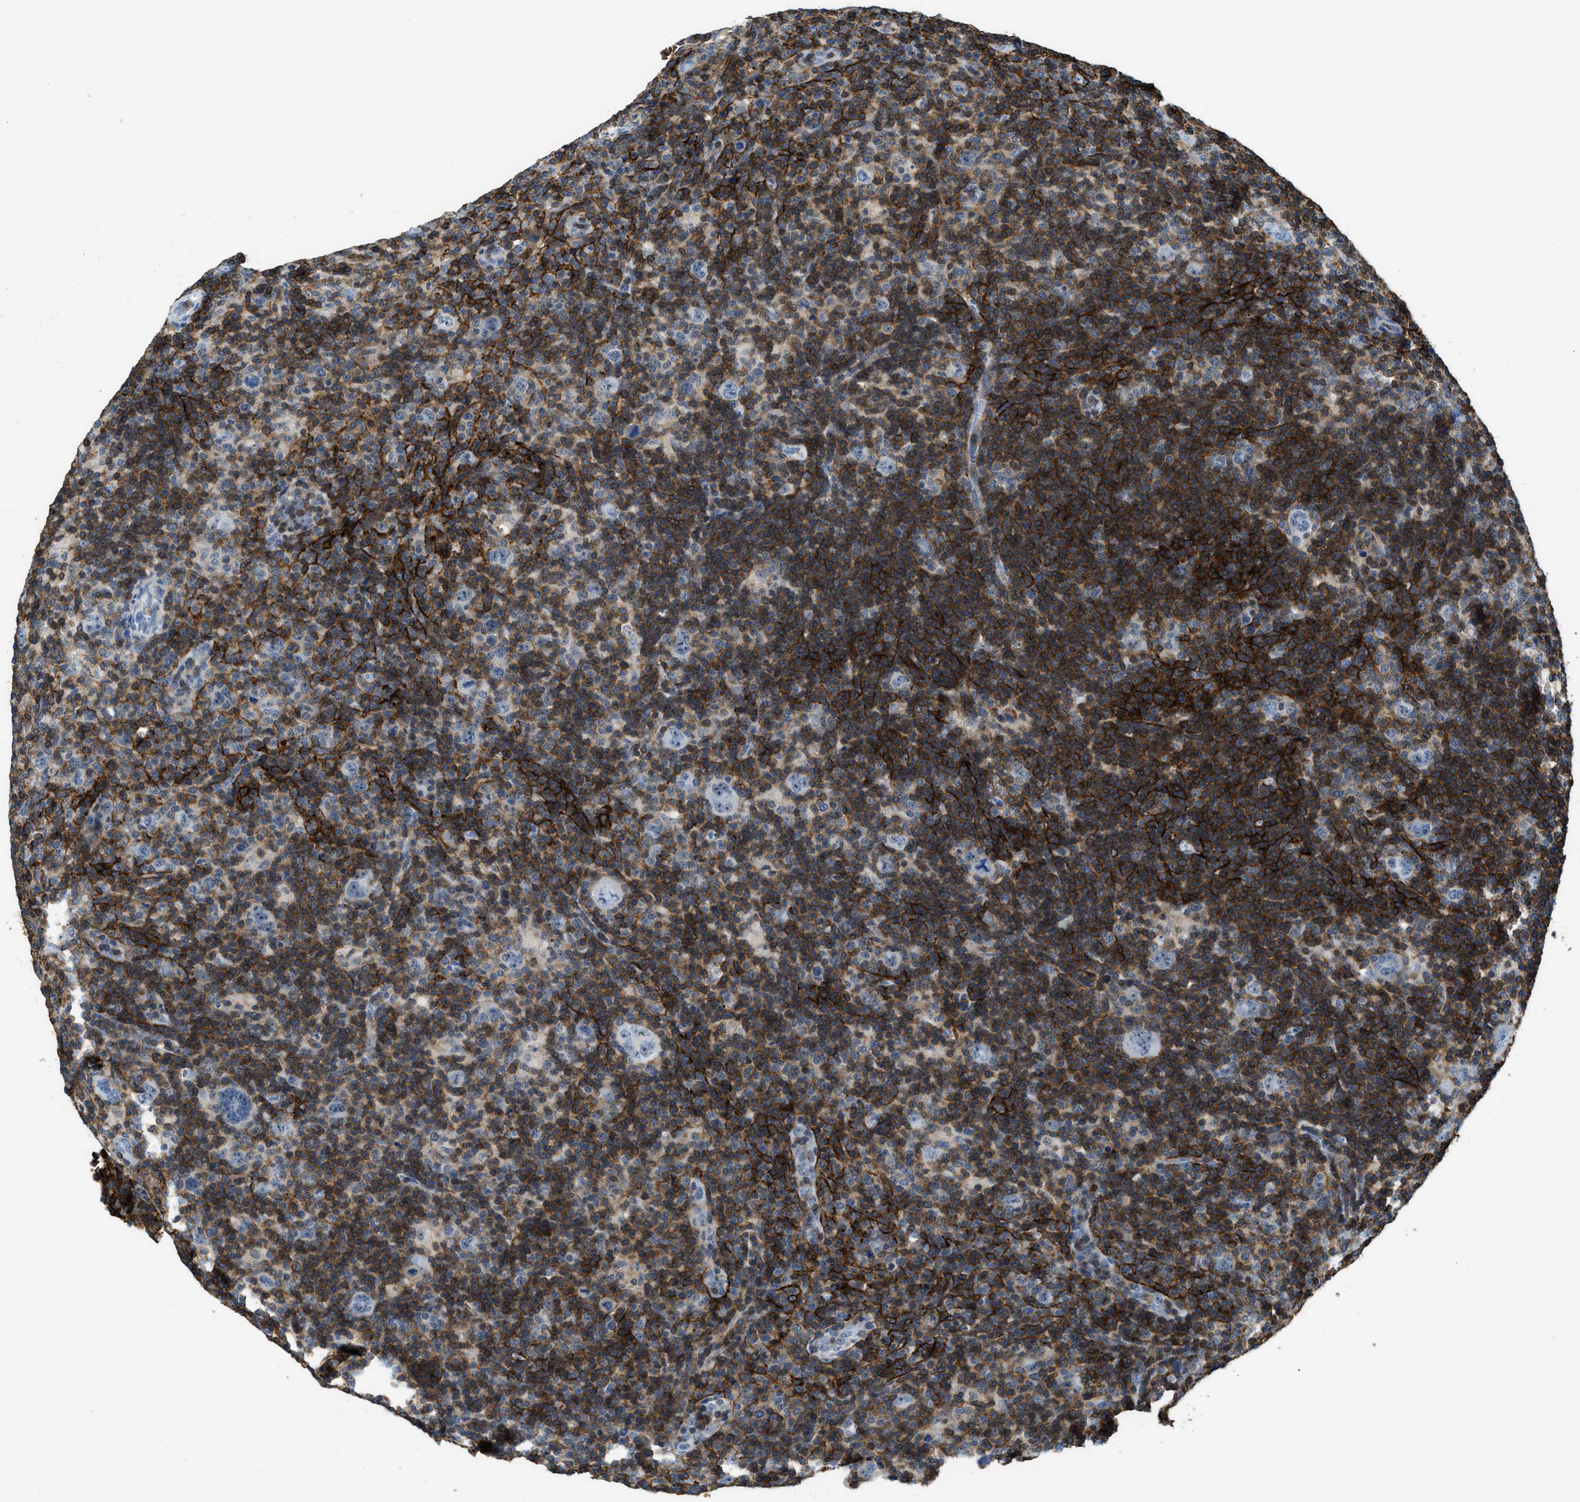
{"staining": {"intensity": "negative", "quantity": "none", "location": "none"}, "tissue": "lymphoma", "cell_type": "Tumor cells", "image_type": "cancer", "snomed": [{"axis": "morphology", "description": "Hodgkin's disease, NOS"}, {"axis": "topography", "description": "Lymph node"}], "caption": "A micrograph of human lymphoma is negative for staining in tumor cells.", "gene": "FAM151A", "patient": {"sex": "female", "age": 57}}